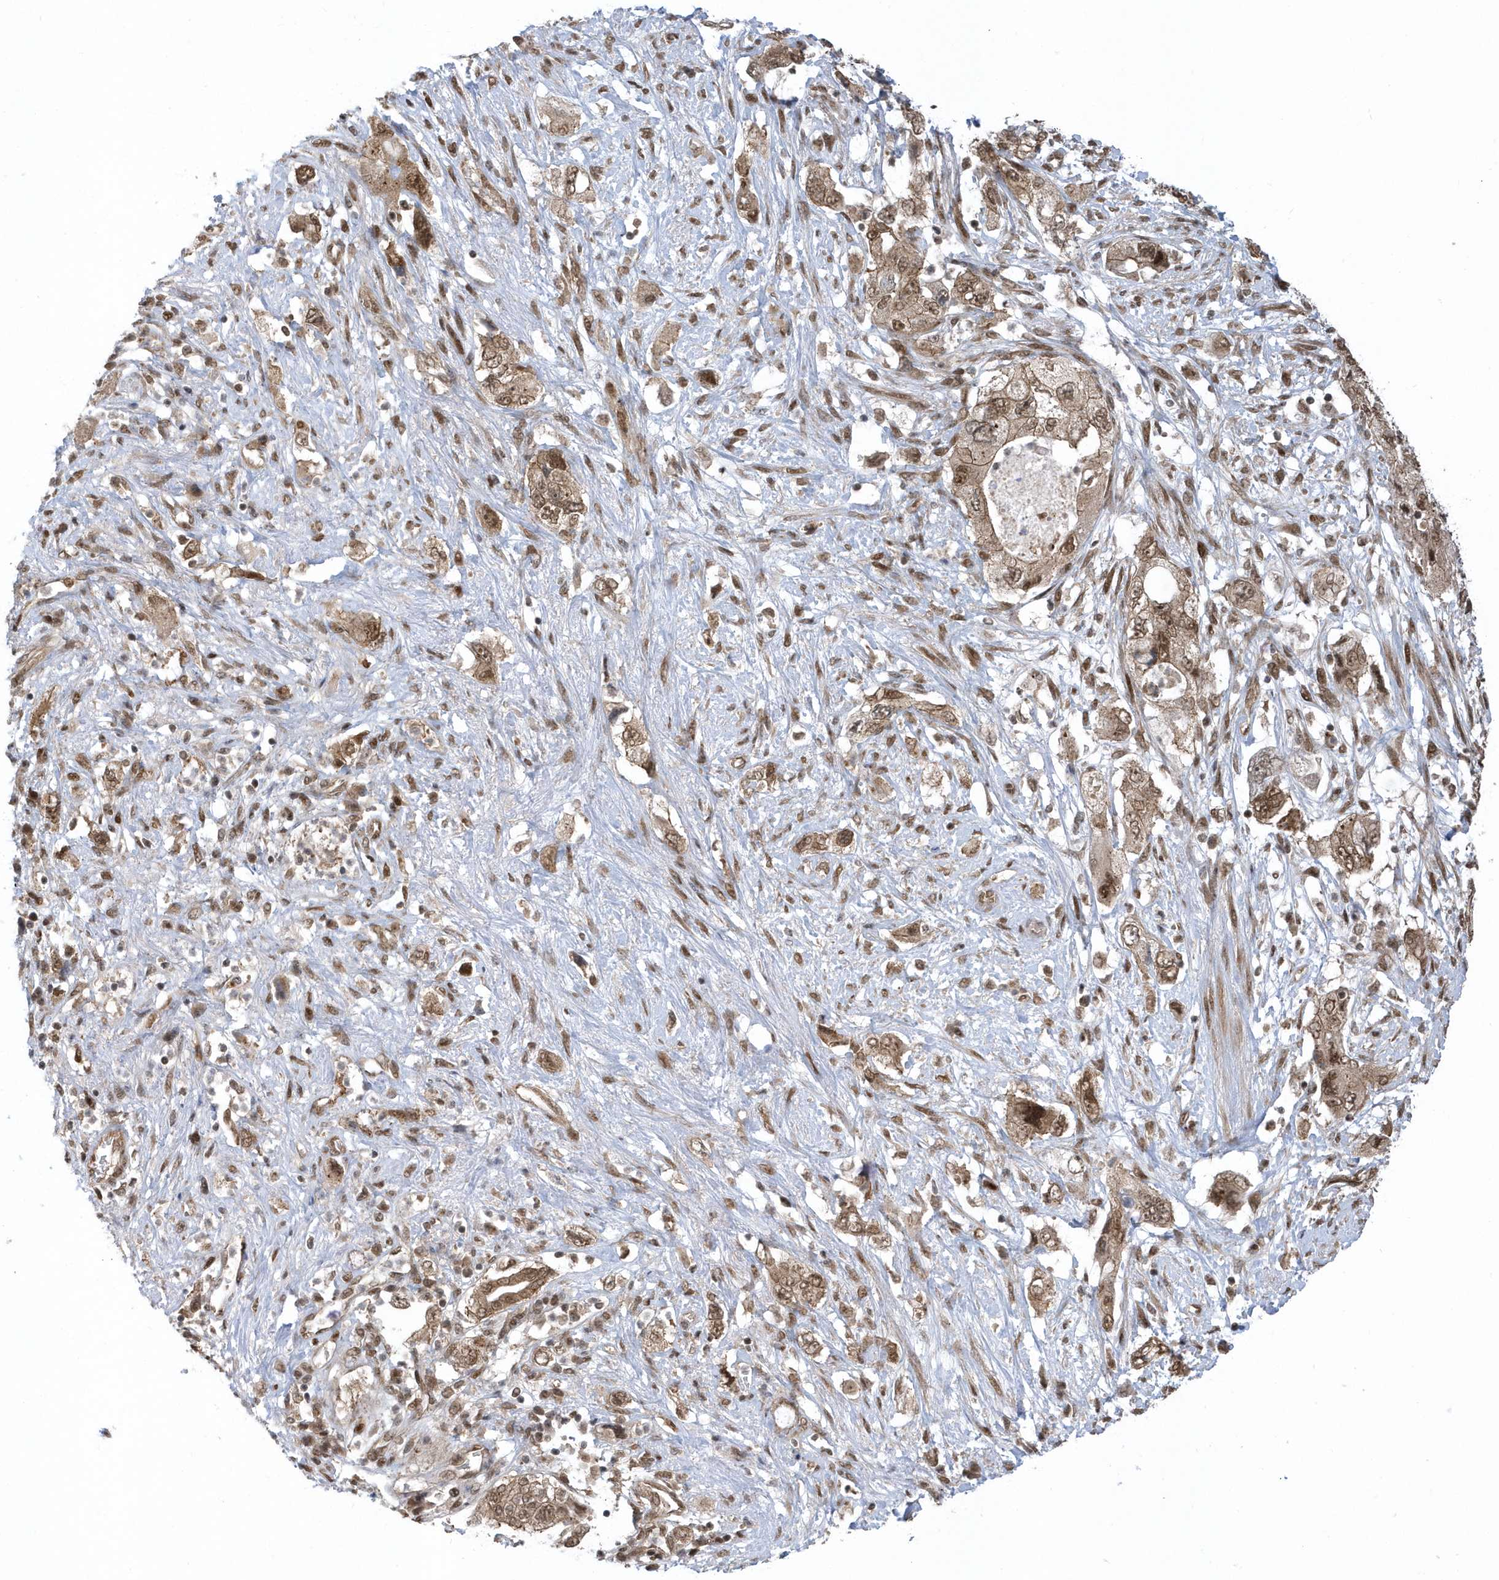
{"staining": {"intensity": "moderate", "quantity": ">75%", "location": "cytoplasmic/membranous,nuclear"}, "tissue": "pancreatic cancer", "cell_type": "Tumor cells", "image_type": "cancer", "snomed": [{"axis": "morphology", "description": "Adenocarcinoma, NOS"}, {"axis": "topography", "description": "Pancreas"}], "caption": "The micrograph exhibits staining of adenocarcinoma (pancreatic), revealing moderate cytoplasmic/membranous and nuclear protein positivity (brown color) within tumor cells.", "gene": "USP53", "patient": {"sex": "female", "age": 73}}